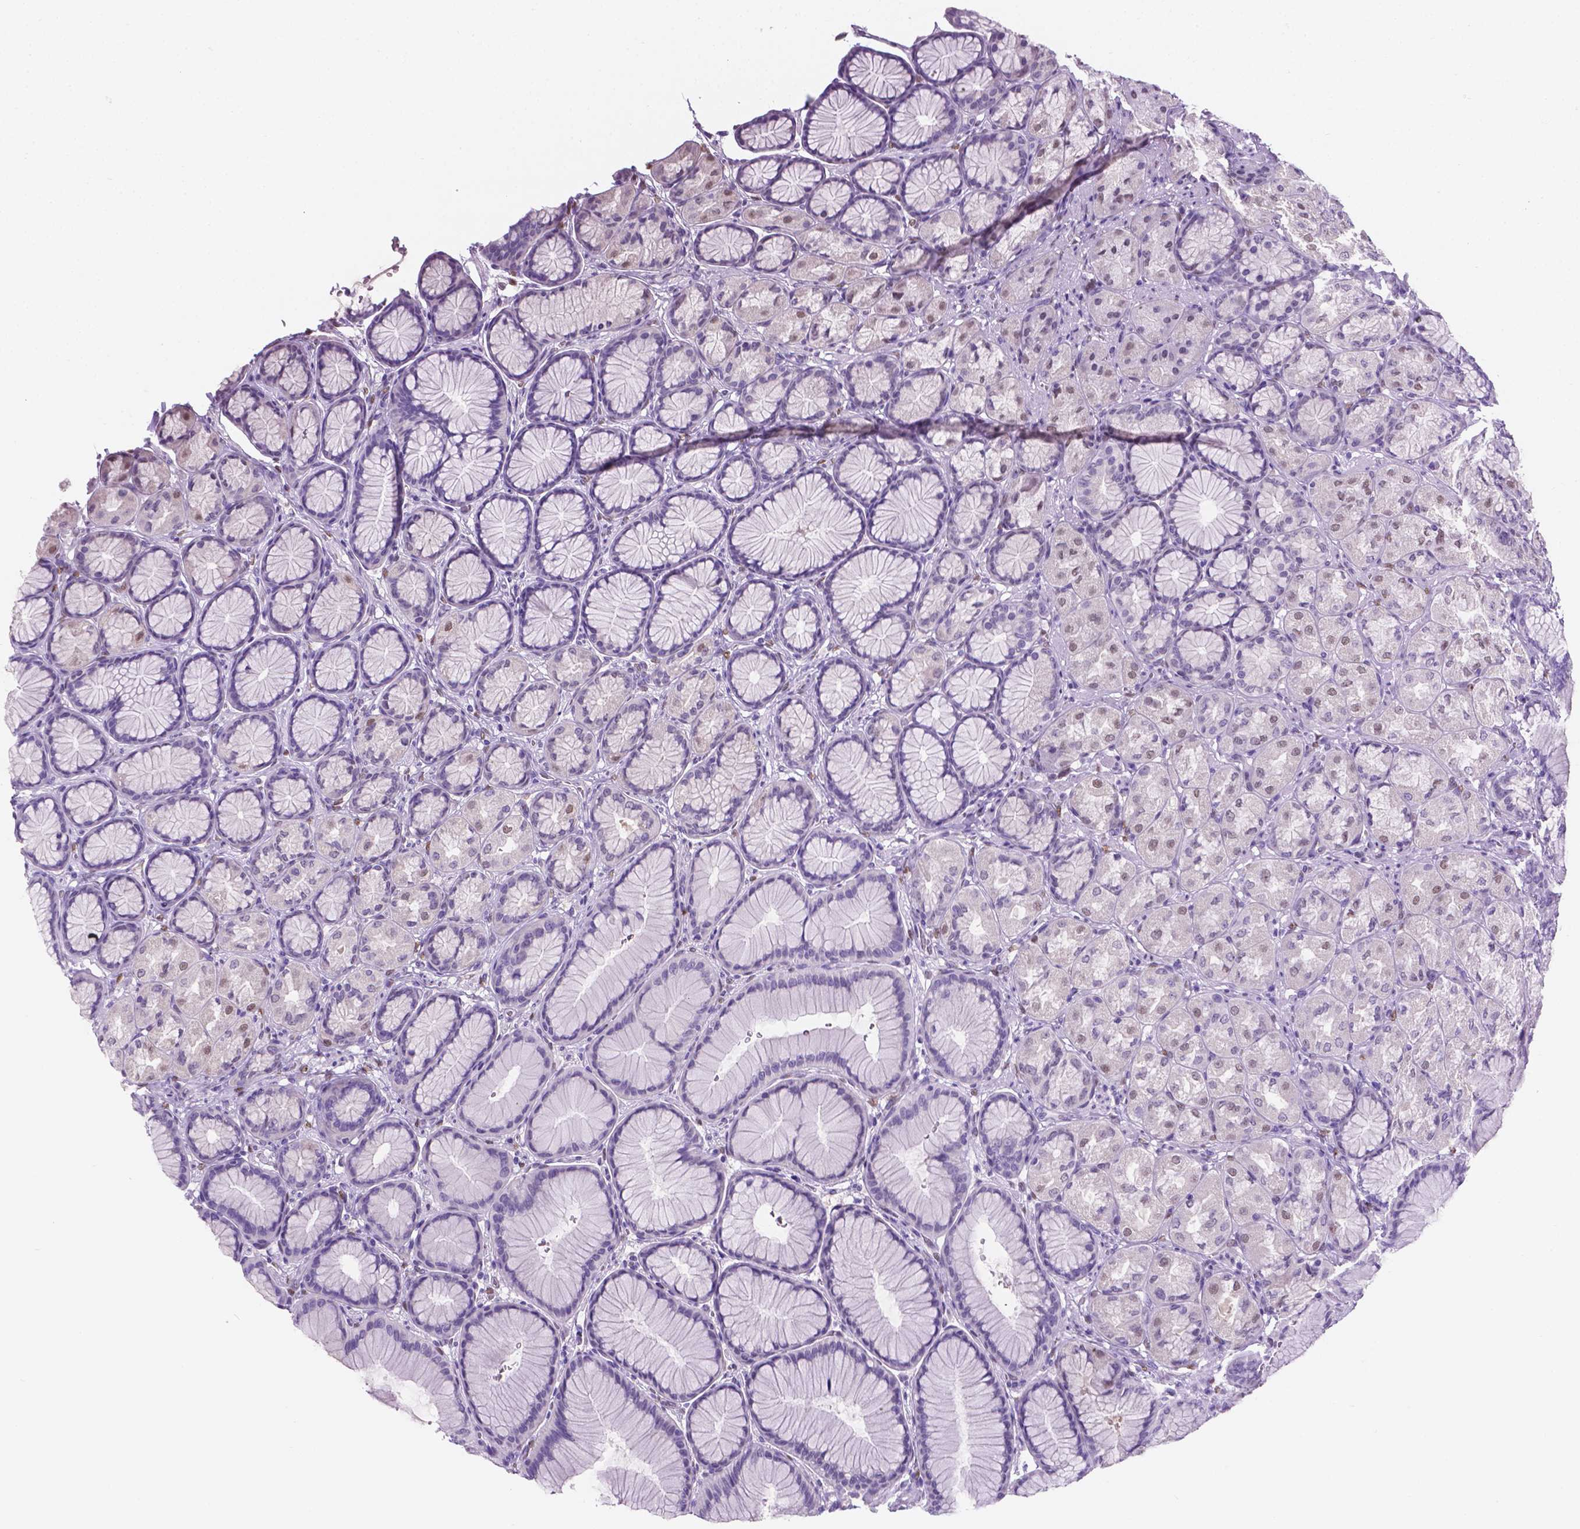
{"staining": {"intensity": "weak", "quantity": "<25%", "location": "nuclear"}, "tissue": "stomach", "cell_type": "Glandular cells", "image_type": "normal", "snomed": [{"axis": "morphology", "description": "Normal tissue, NOS"}, {"axis": "morphology", "description": "Adenocarcinoma, NOS"}, {"axis": "morphology", "description": "Adenocarcinoma, High grade"}, {"axis": "topography", "description": "Stomach, upper"}, {"axis": "topography", "description": "Stomach"}], "caption": "Immunohistochemical staining of normal human stomach exhibits no significant positivity in glandular cells.", "gene": "TMEM210", "patient": {"sex": "female", "age": 65}}